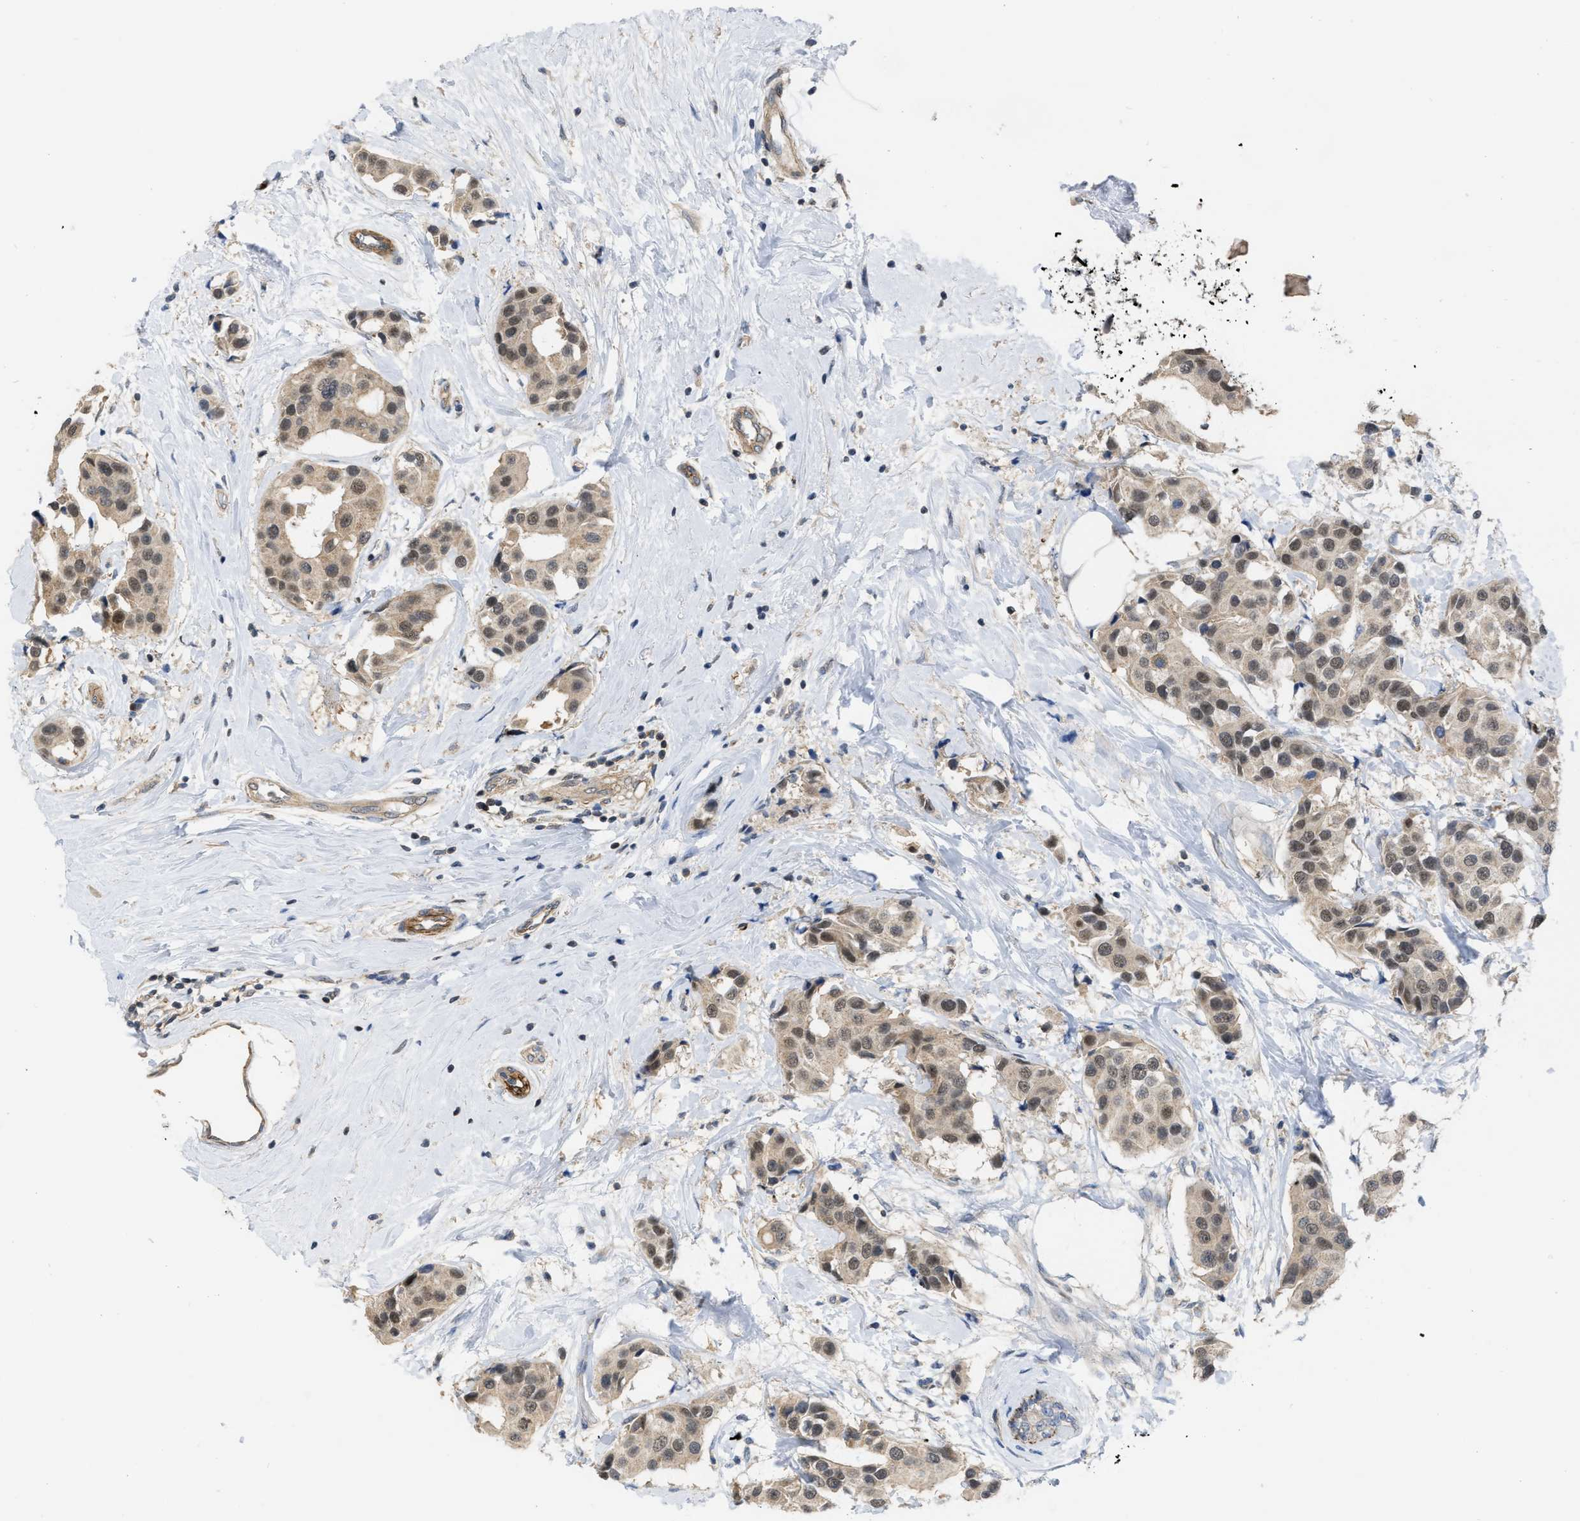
{"staining": {"intensity": "weak", "quantity": ">75%", "location": "cytoplasmic/membranous"}, "tissue": "breast cancer", "cell_type": "Tumor cells", "image_type": "cancer", "snomed": [{"axis": "morphology", "description": "Normal tissue, NOS"}, {"axis": "morphology", "description": "Duct carcinoma"}, {"axis": "topography", "description": "Breast"}], "caption": "DAB immunohistochemical staining of breast infiltrating ductal carcinoma reveals weak cytoplasmic/membranous protein expression in about >75% of tumor cells.", "gene": "NAPEPLD", "patient": {"sex": "female", "age": 39}}